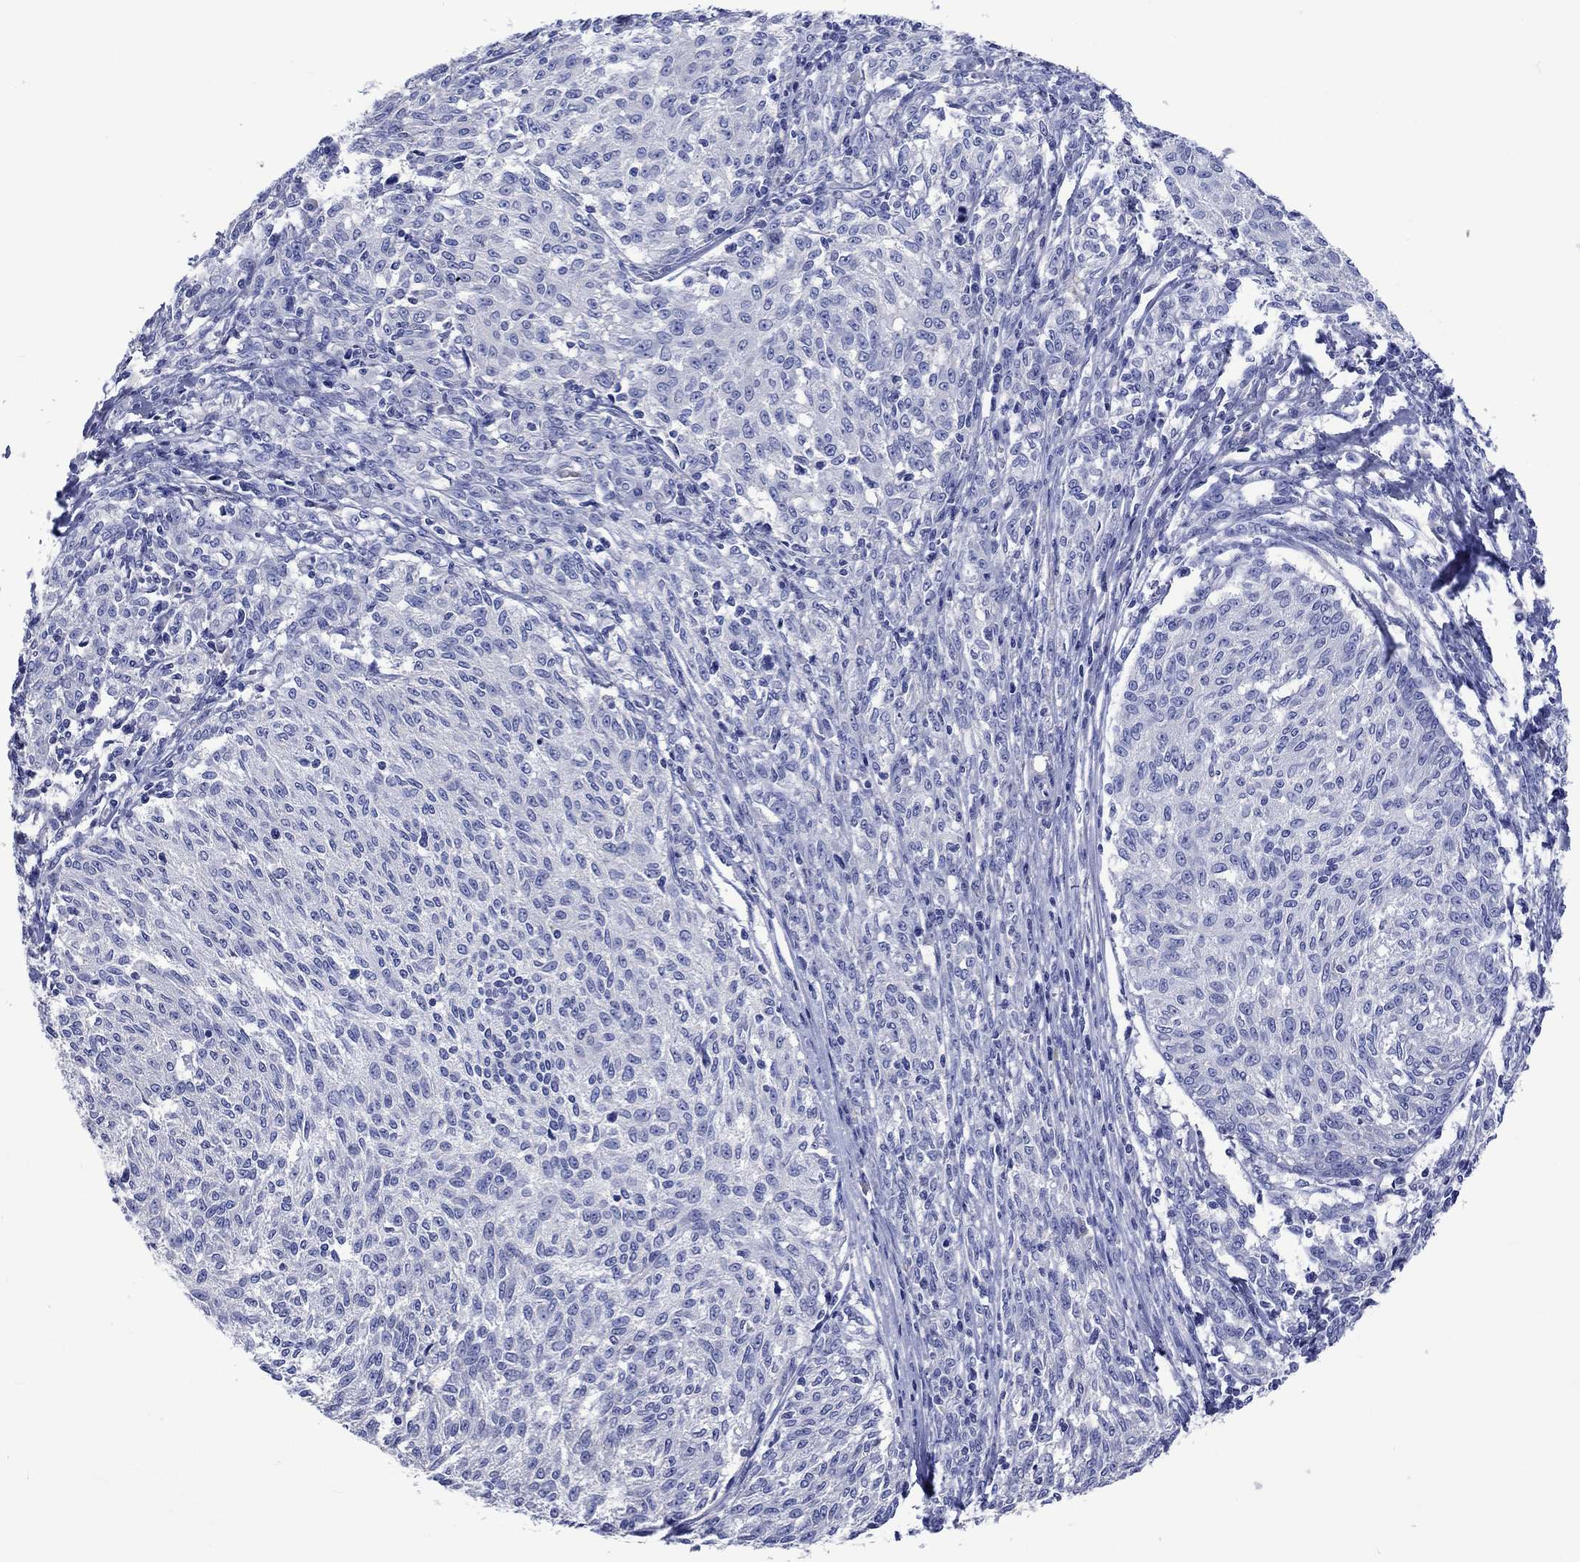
{"staining": {"intensity": "negative", "quantity": "none", "location": "none"}, "tissue": "melanoma", "cell_type": "Tumor cells", "image_type": "cancer", "snomed": [{"axis": "morphology", "description": "Malignant melanoma, NOS"}, {"axis": "topography", "description": "Skin"}], "caption": "Tumor cells show no significant staining in malignant melanoma.", "gene": "TOMM20L", "patient": {"sex": "female", "age": 72}}